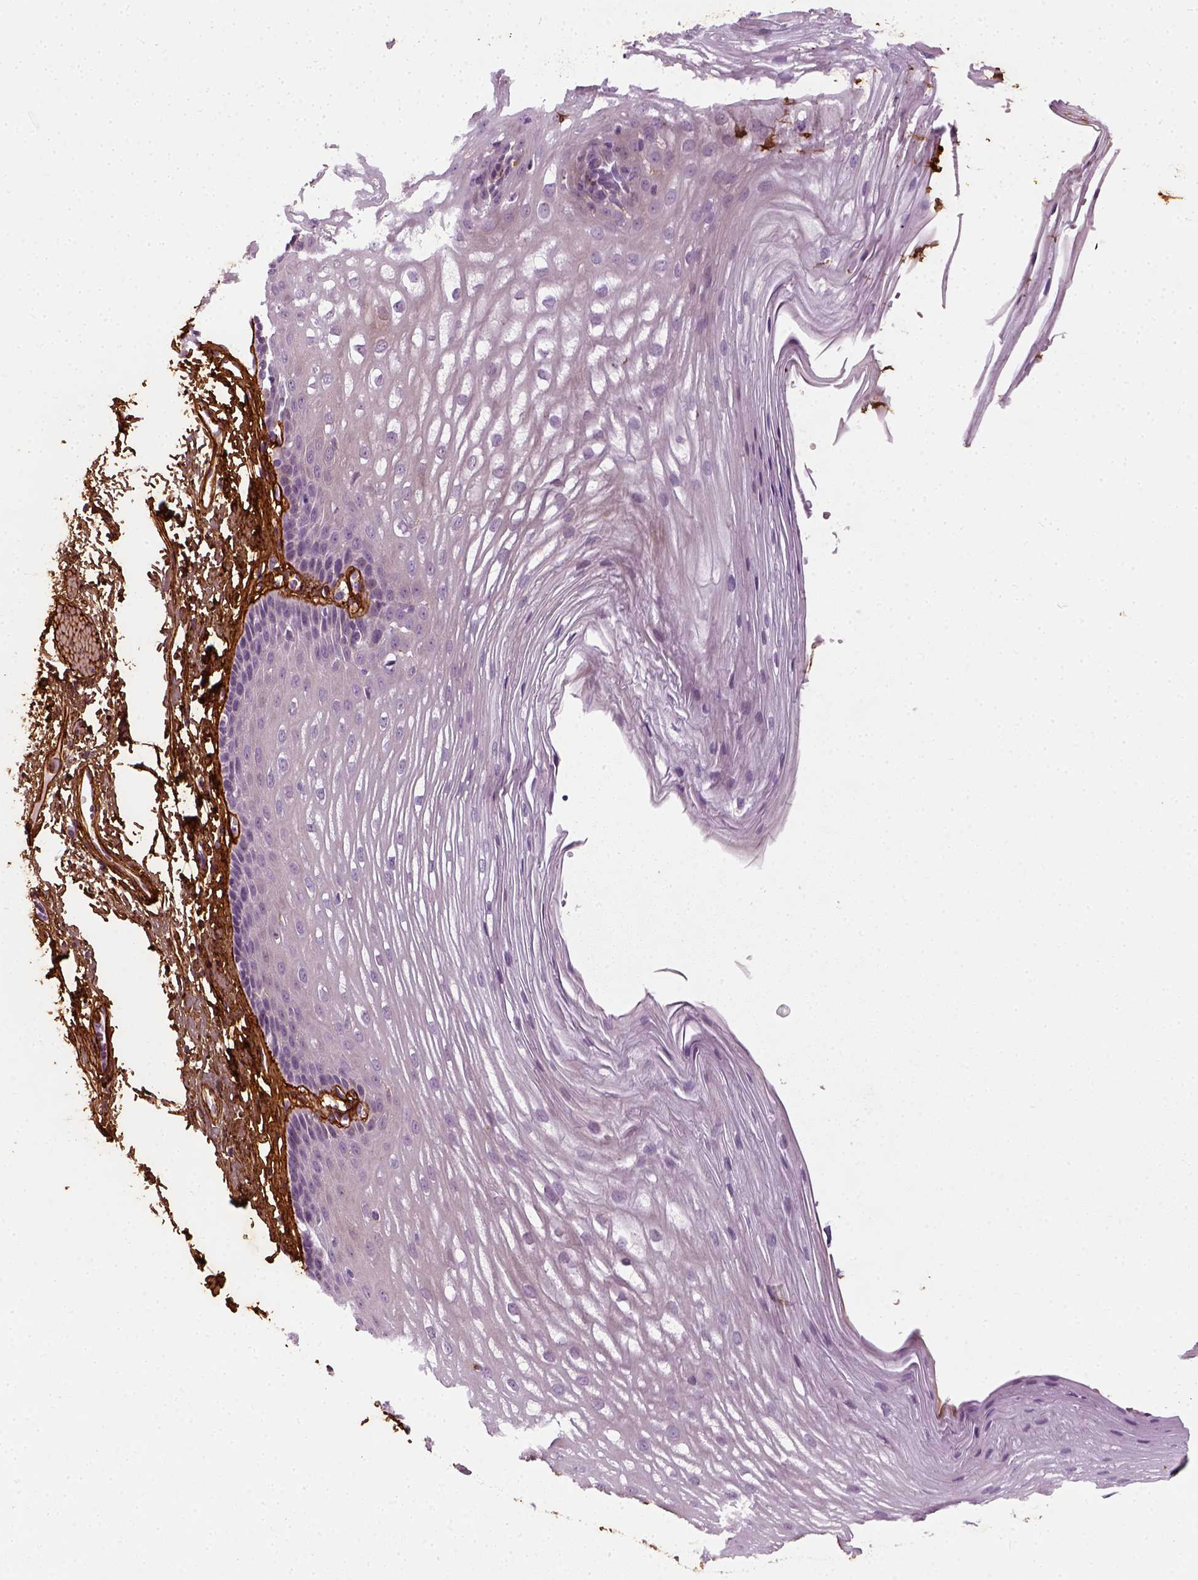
{"staining": {"intensity": "negative", "quantity": "none", "location": "none"}, "tissue": "esophagus", "cell_type": "Squamous epithelial cells", "image_type": "normal", "snomed": [{"axis": "morphology", "description": "Normal tissue, NOS"}, {"axis": "topography", "description": "Esophagus"}], "caption": "Immunohistochemistry image of benign esophagus stained for a protein (brown), which displays no positivity in squamous epithelial cells. (DAB IHC with hematoxylin counter stain).", "gene": "COL6A2", "patient": {"sex": "male", "age": 62}}